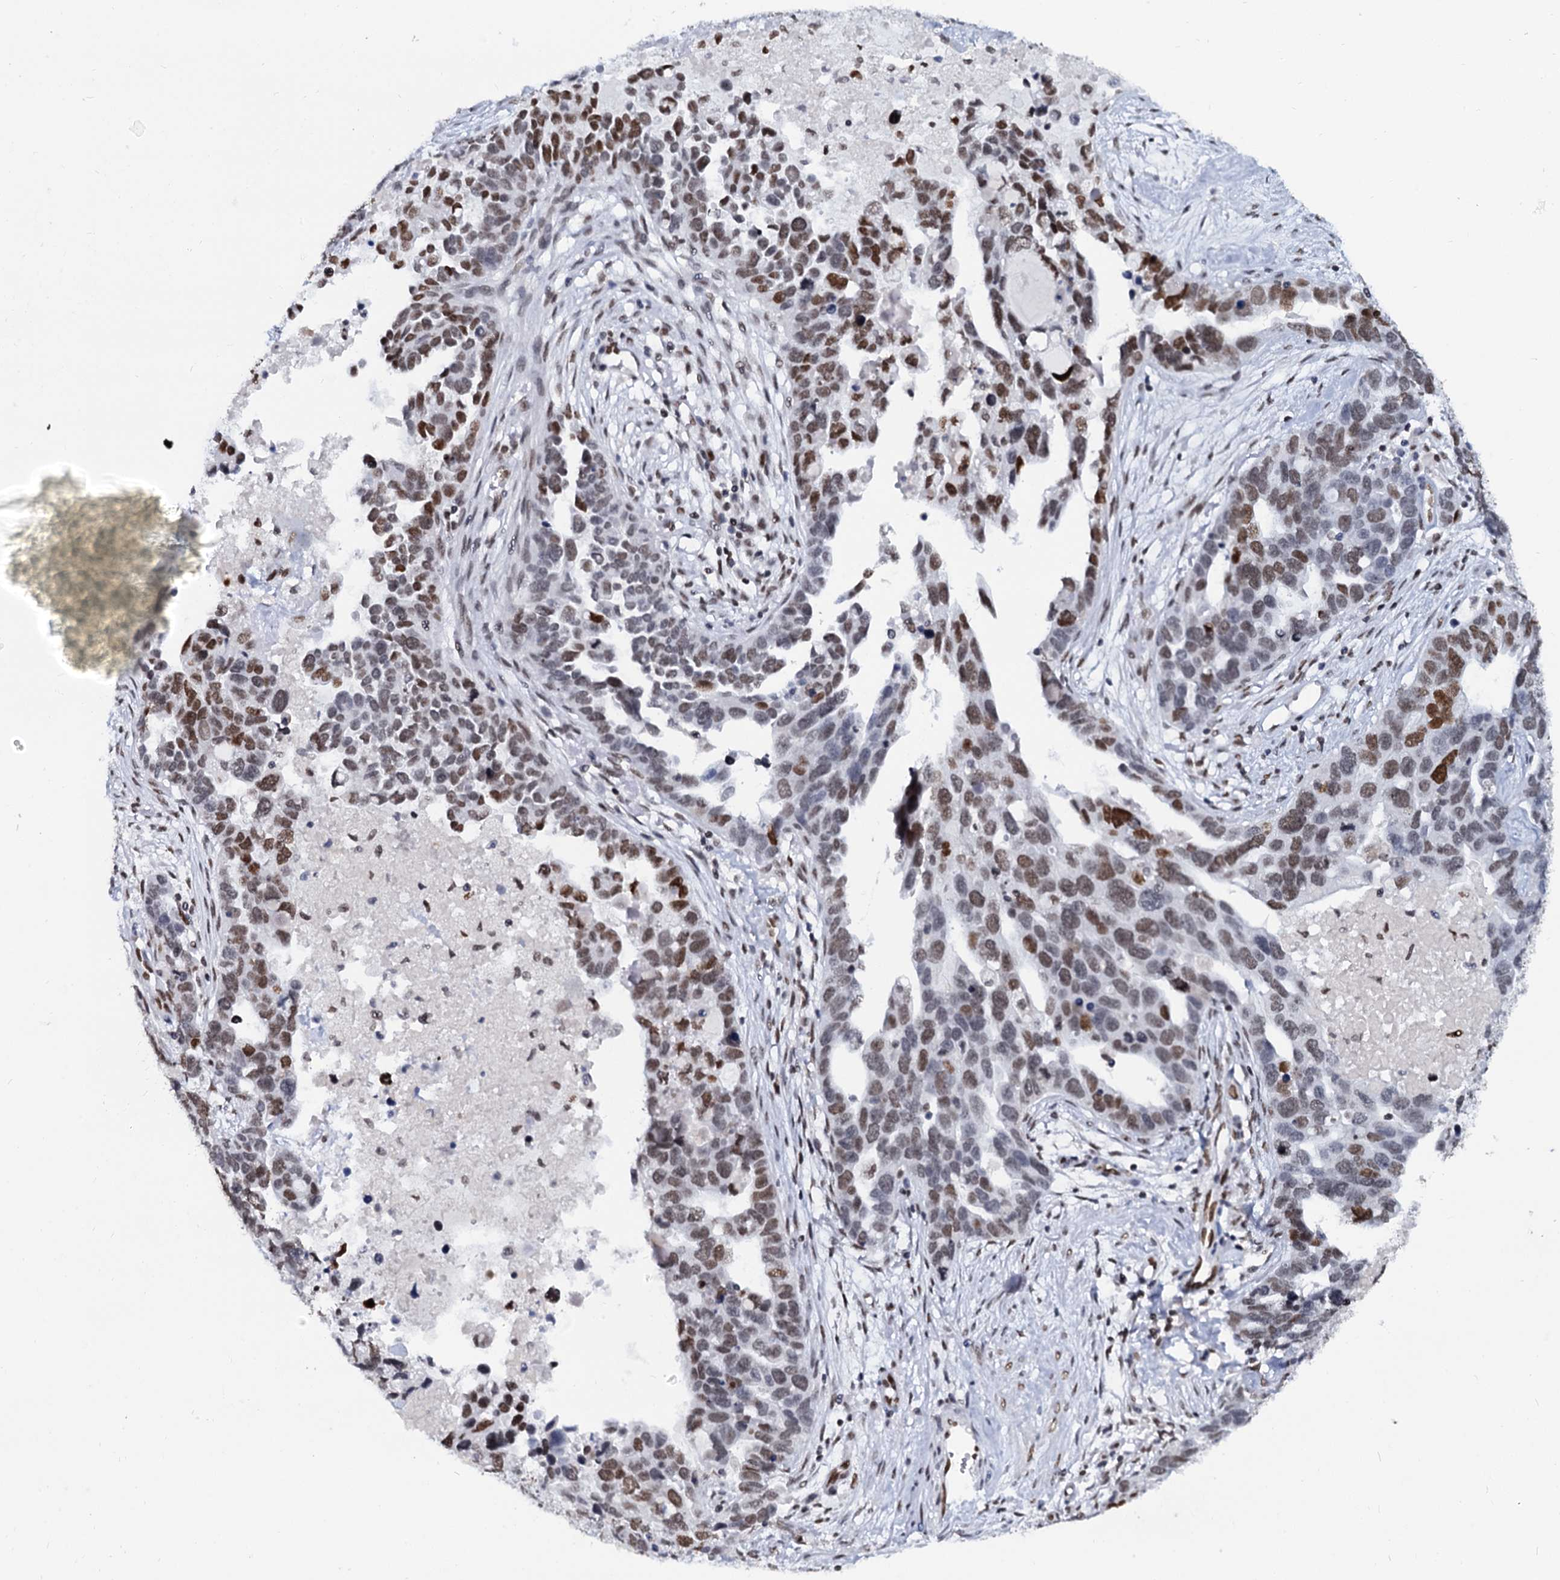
{"staining": {"intensity": "moderate", "quantity": "25%-75%", "location": "nuclear"}, "tissue": "ovarian cancer", "cell_type": "Tumor cells", "image_type": "cancer", "snomed": [{"axis": "morphology", "description": "Cystadenocarcinoma, serous, NOS"}, {"axis": "topography", "description": "Ovary"}], "caption": "Moderate nuclear expression is appreciated in about 25%-75% of tumor cells in ovarian cancer.", "gene": "CMAS", "patient": {"sex": "female", "age": 54}}